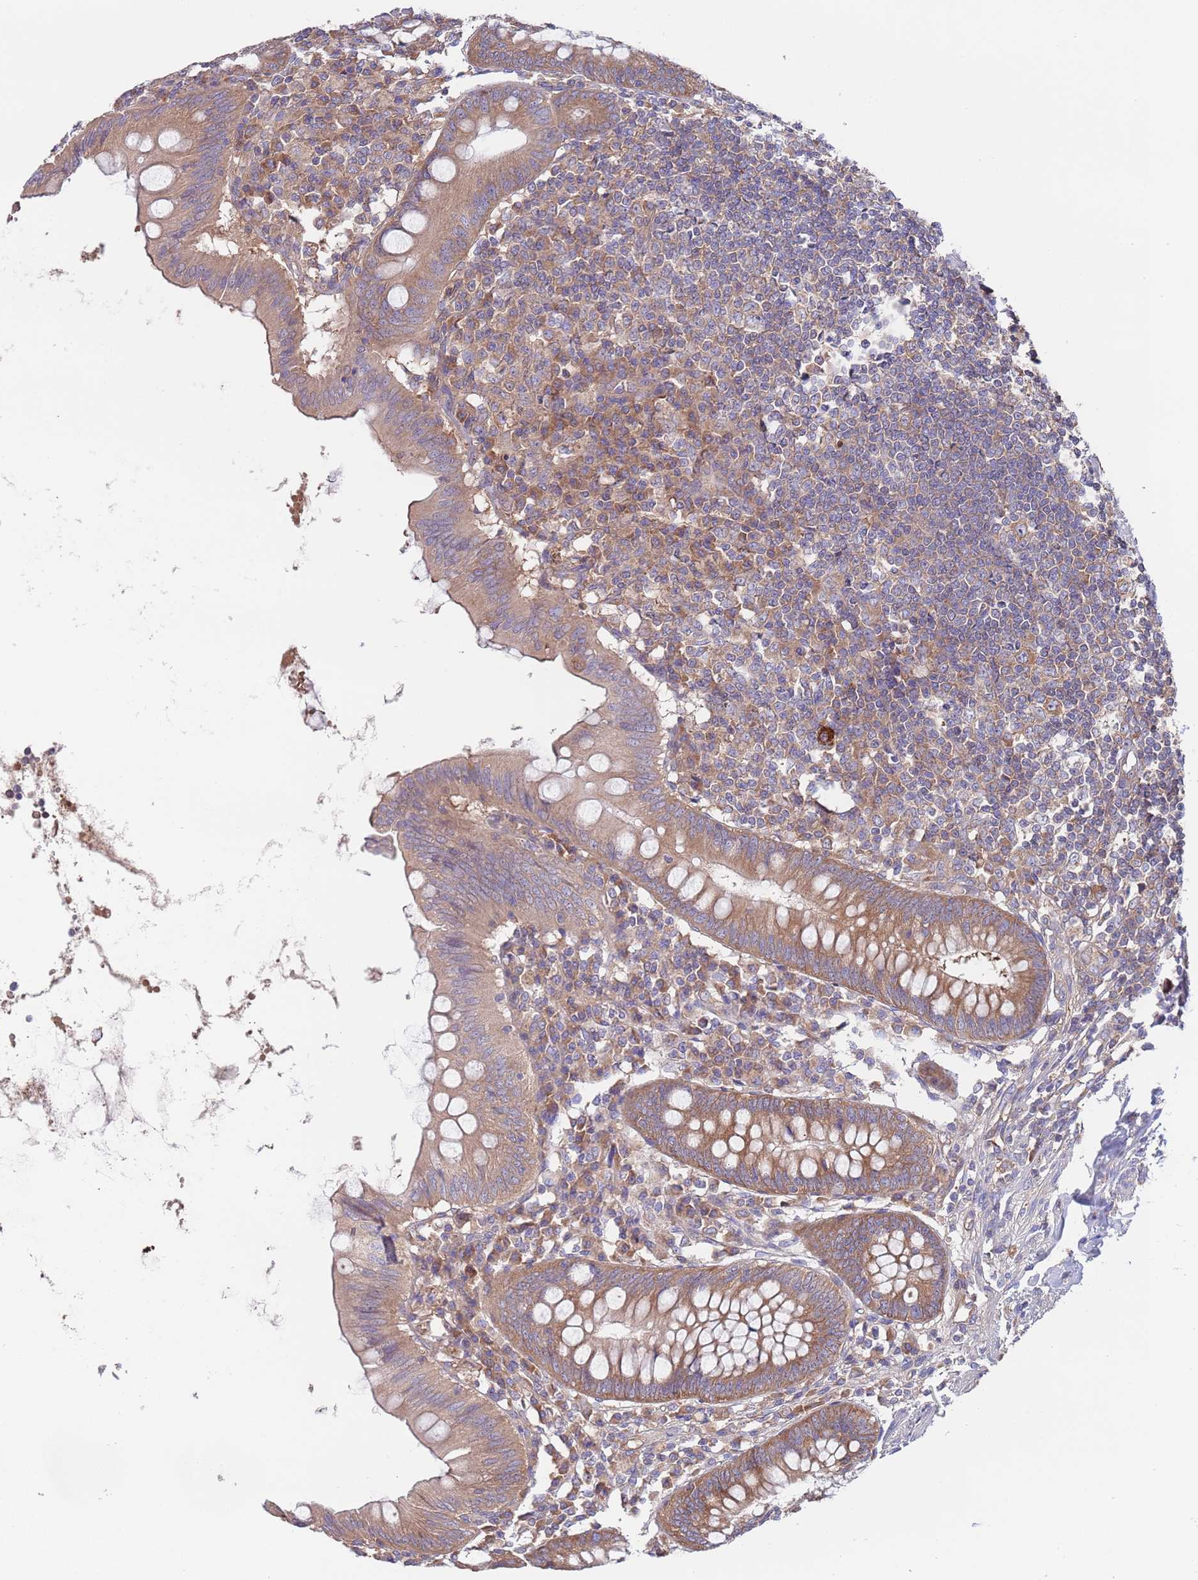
{"staining": {"intensity": "weak", "quantity": ">75%", "location": "cytoplasmic/membranous"}, "tissue": "appendix", "cell_type": "Glandular cells", "image_type": "normal", "snomed": [{"axis": "morphology", "description": "Normal tissue, NOS"}, {"axis": "topography", "description": "Appendix"}], "caption": "Immunohistochemical staining of normal human appendix exhibits >75% levels of weak cytoplasmic/membranous protein expression in about >75% of glandular cells. The staining was performed using DAB to visualize the protein expression in brown, while the nuclei were stained in blue with hematoxylin (Magnification: 20x).", "gene": "EIF3F", "patient": {"sex": "female", "age": 54}}